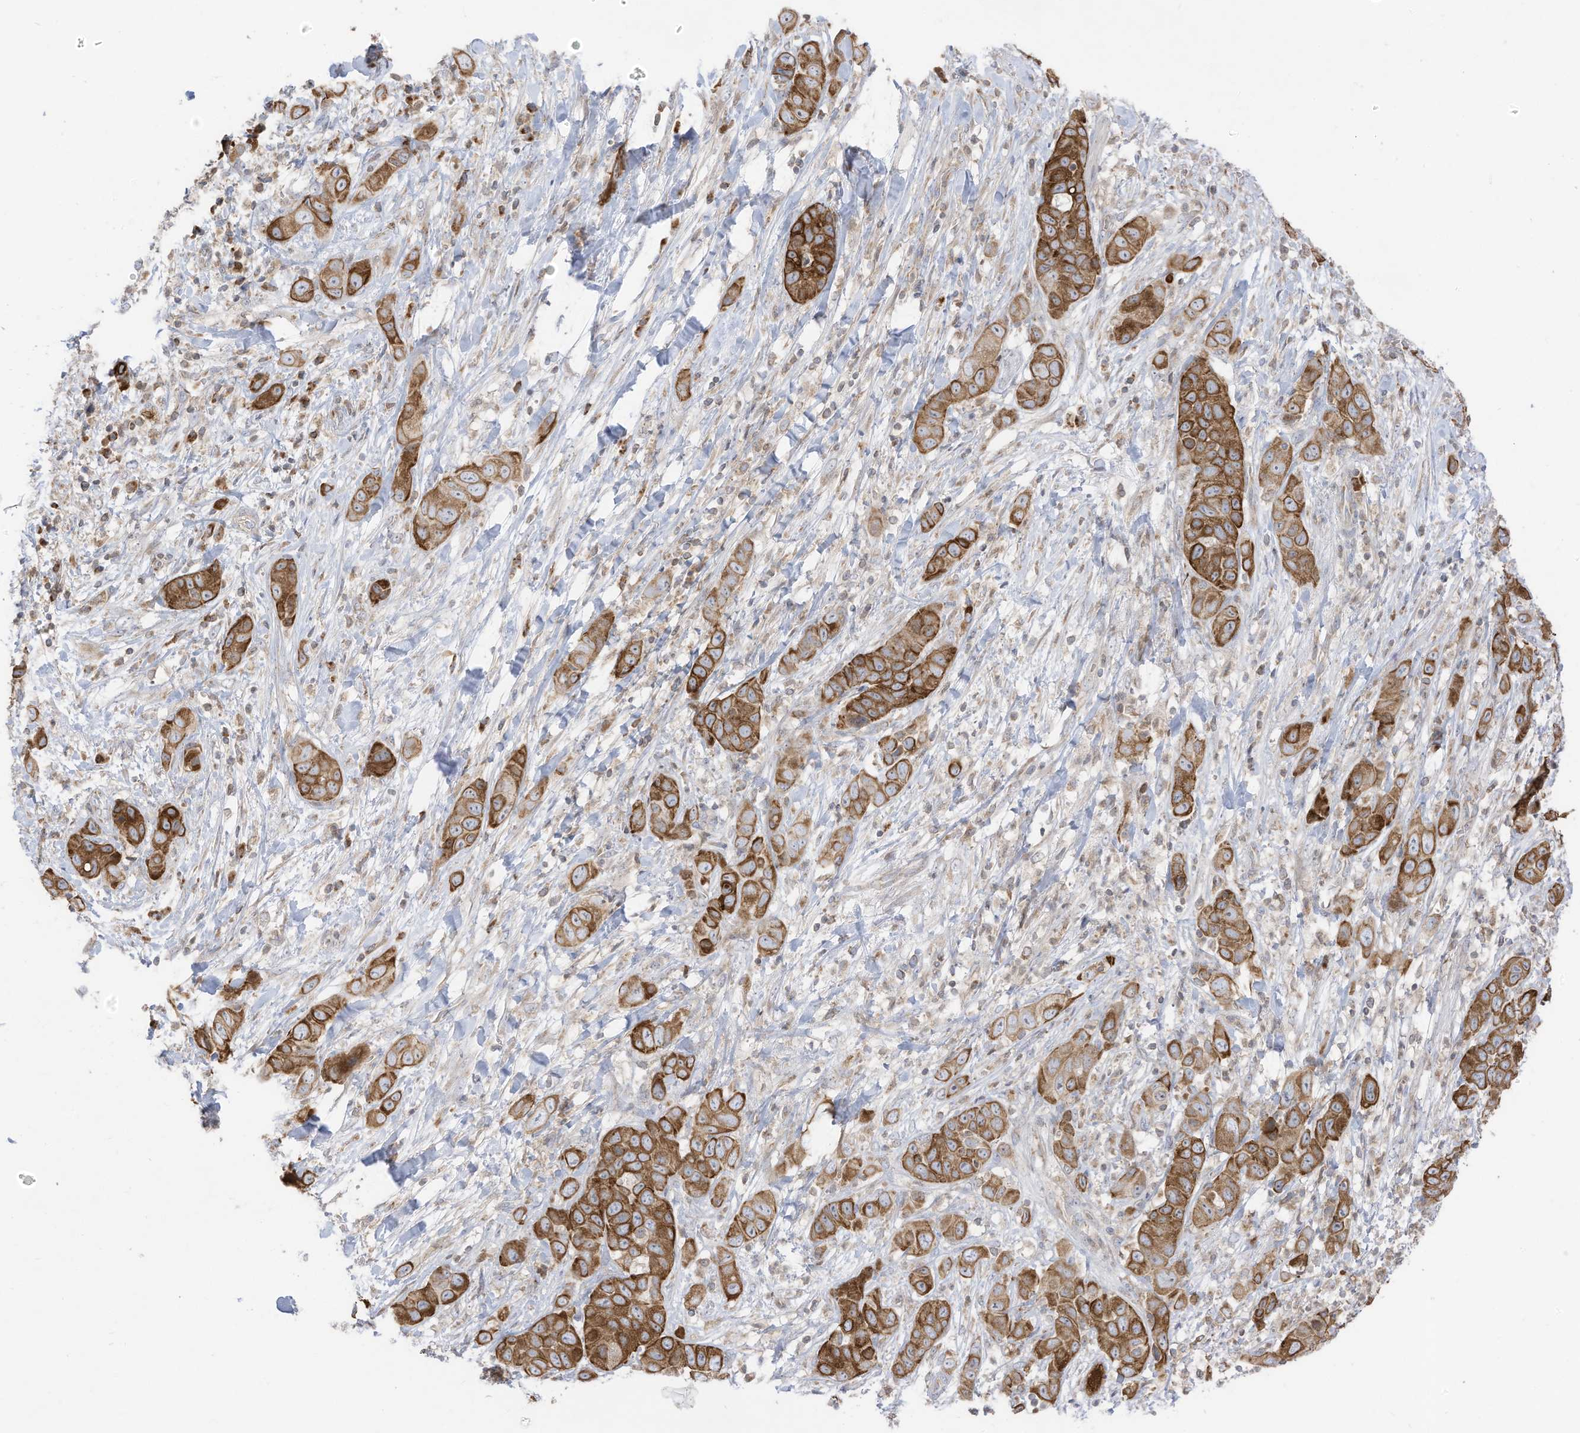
{"staining": {"intensity": "strong", "quantity": ">75%", "location": "cytoplasmic/membranous"}, "tissue": "liver cancer", "cell_type": "Tumor cells", "image_type": "cancer", "snomed": [{"axis": "morphology", "description": "Cholangiocarcinoma"}, {"axis": "topography", "description": "Liver"}], "caption": "Strong cytoplasmic/membranous protein staining is present in approximately >75% of tumor cells in liver cancer.", "gene": "CGAS", "patient": {"sex": "female", "age": 52}}